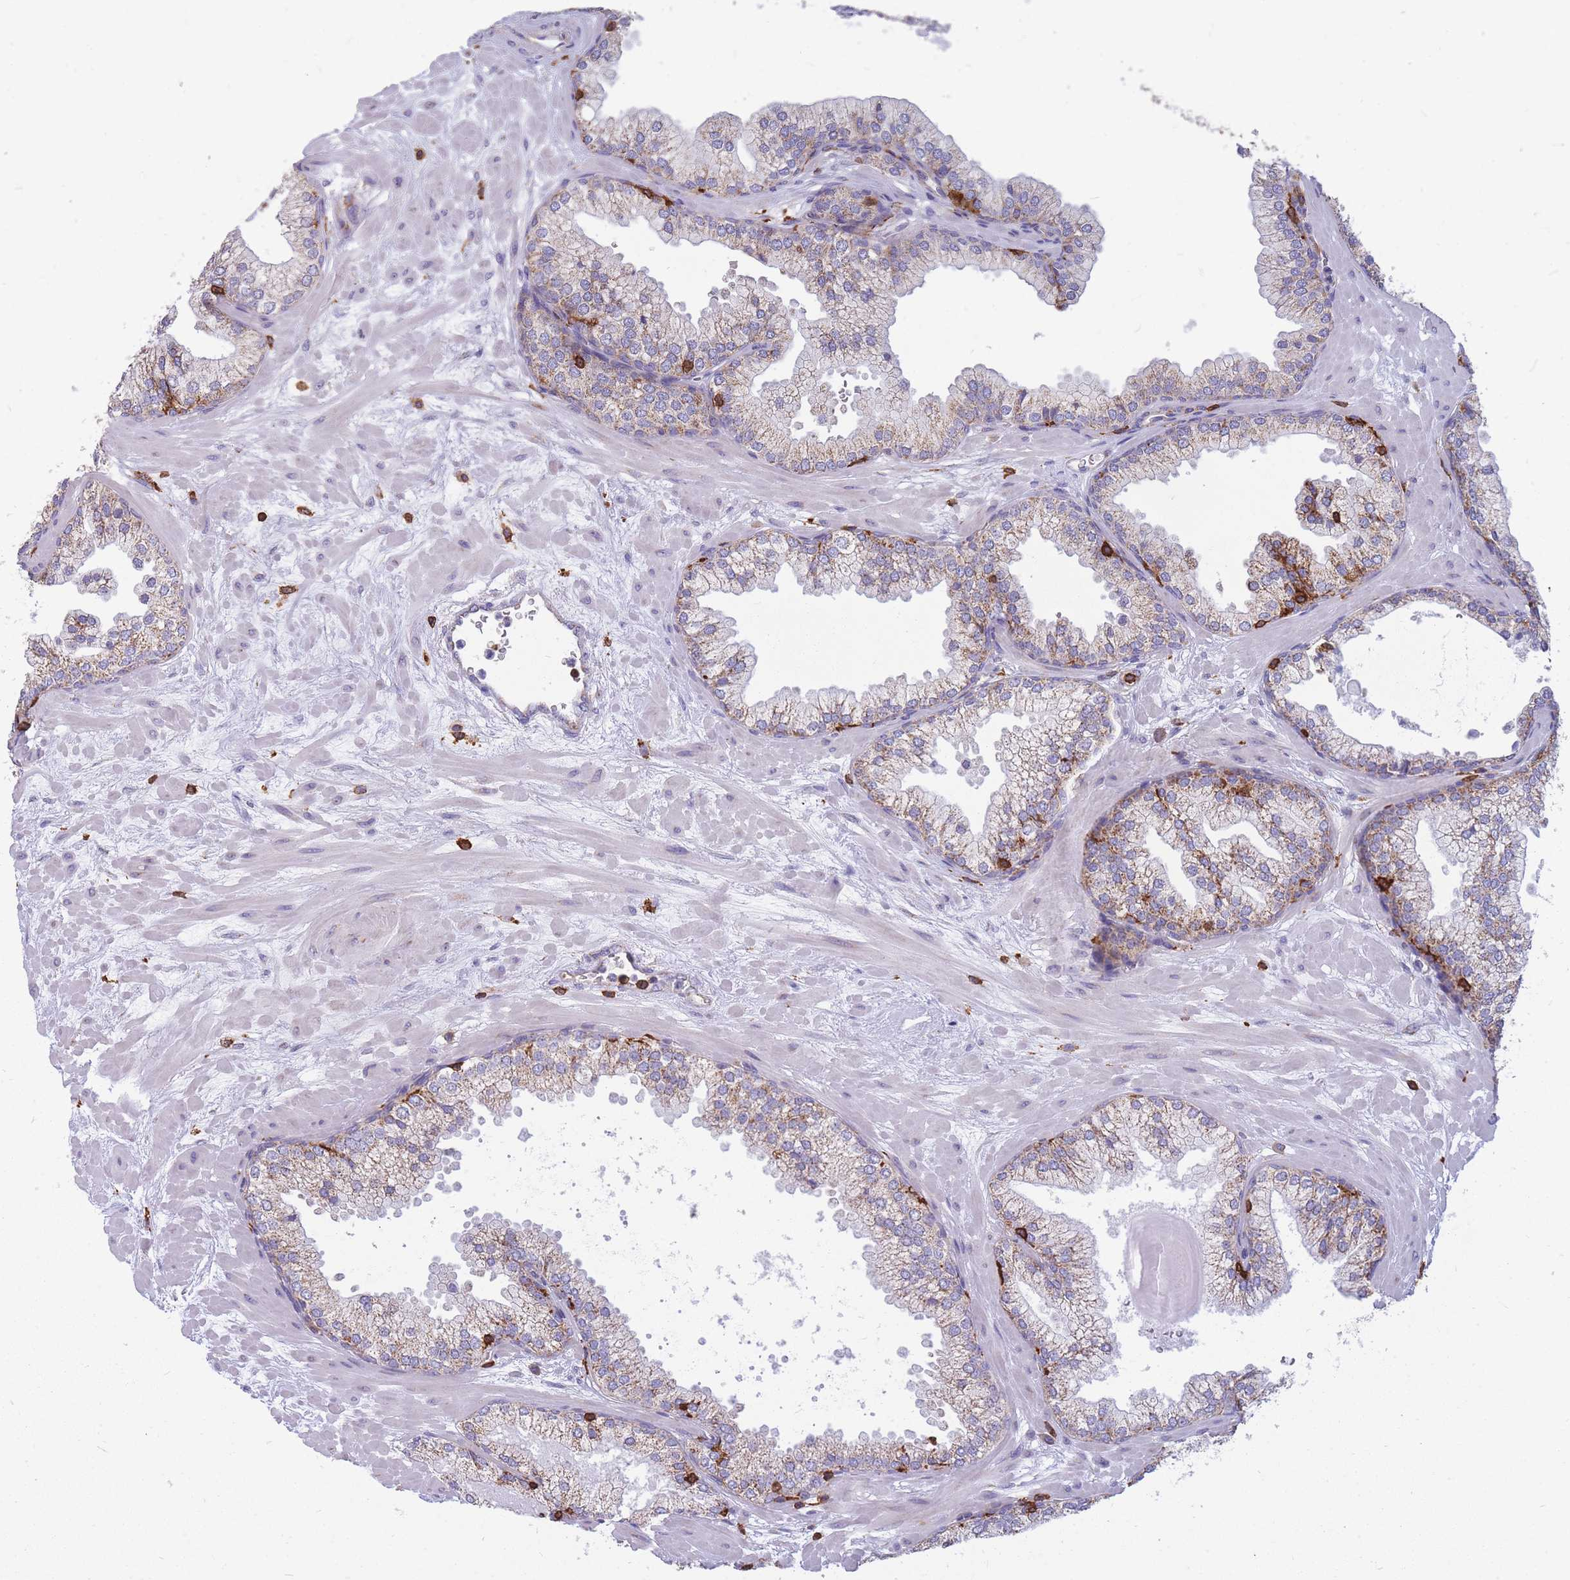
{"staining": {"intensity": "moderate", "quantity": "25%-75%", "location": "cytoplasmic/membranous"}, "tissue": "prostate", "cell_type": "Glandular cells", "image_type": "normal", "snomed": [{"axis": "morphology", "description": "Normal tissue, NOS"}, {"axis": "topography", "description": "Prostate"}], "caption": "A high-resolution micrograph shows immunohistochemistry (IHC) staining of normal prostate, which displays moderate cytoplasmic/membranous positivity in about 25%-75% of glandular cells. The protein of interest is shown in brown color, while the nuclei are stained blue.", "gene": "MRPL54", "patient": {"sex": "male", "age": 61}}